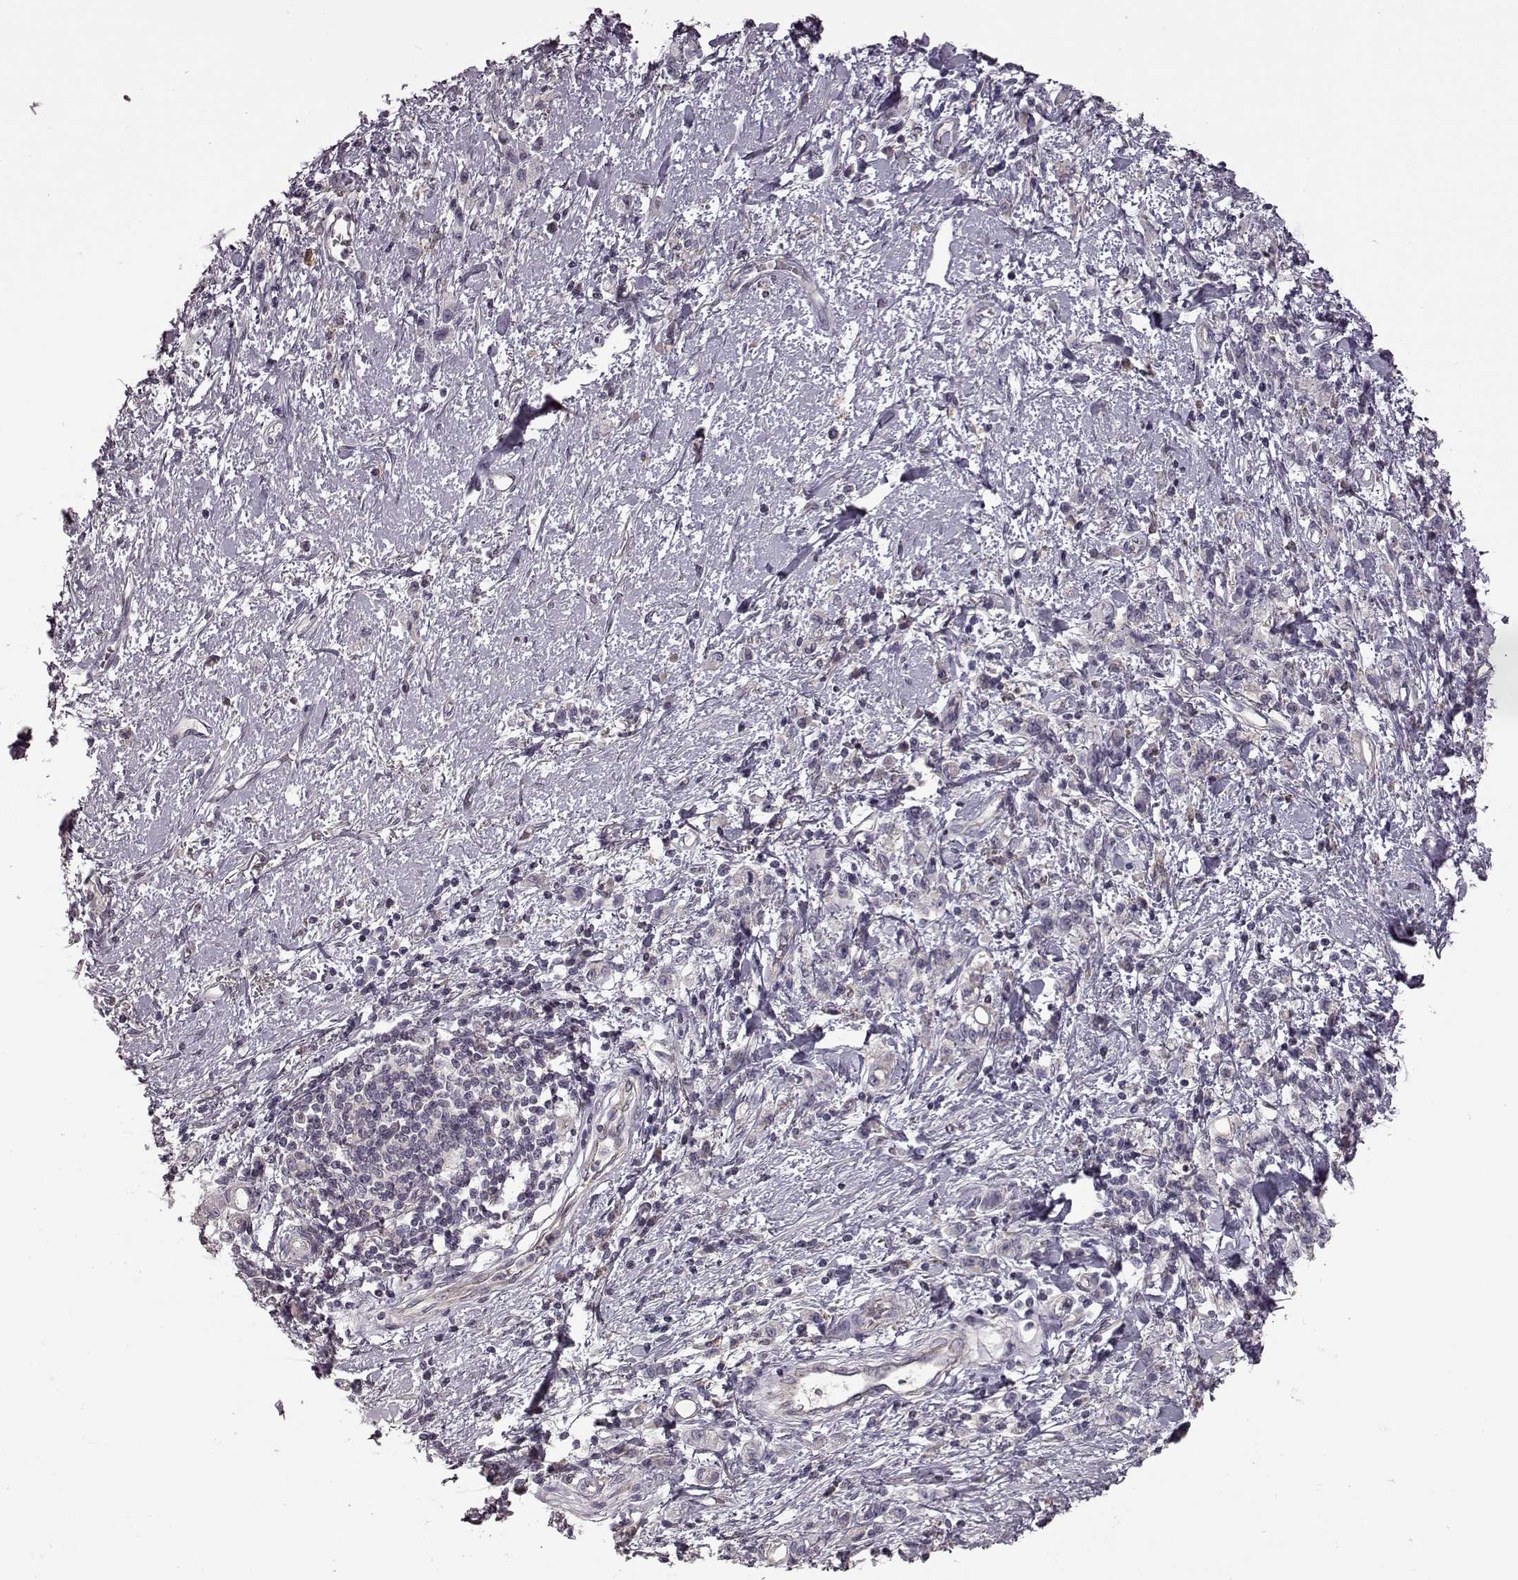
{"staining": {"intensity": "negative", "quantity": "none", "location": "none"}, "tissue": "stomach cancer", "cell_type": "Tumor cells", "image_type": "cancer", "snomed": [{"axis": "morphology", "description": "Adenocarcinoma, NOS"}, {"axis": "topography", "description": "Stomach"}], "caption": "This histopathology image is of stomach adenocarcinoma stained with immunohistochemistry to label a protein in brown with the nuclei are counter-stained blue. There is no expression in tumor cells. (DAB immunohistochemistry visualized using brightfield microscopy, high magnification).", "gene": "B3GNT6", "patient": {"sex": "male", "age": 77}}